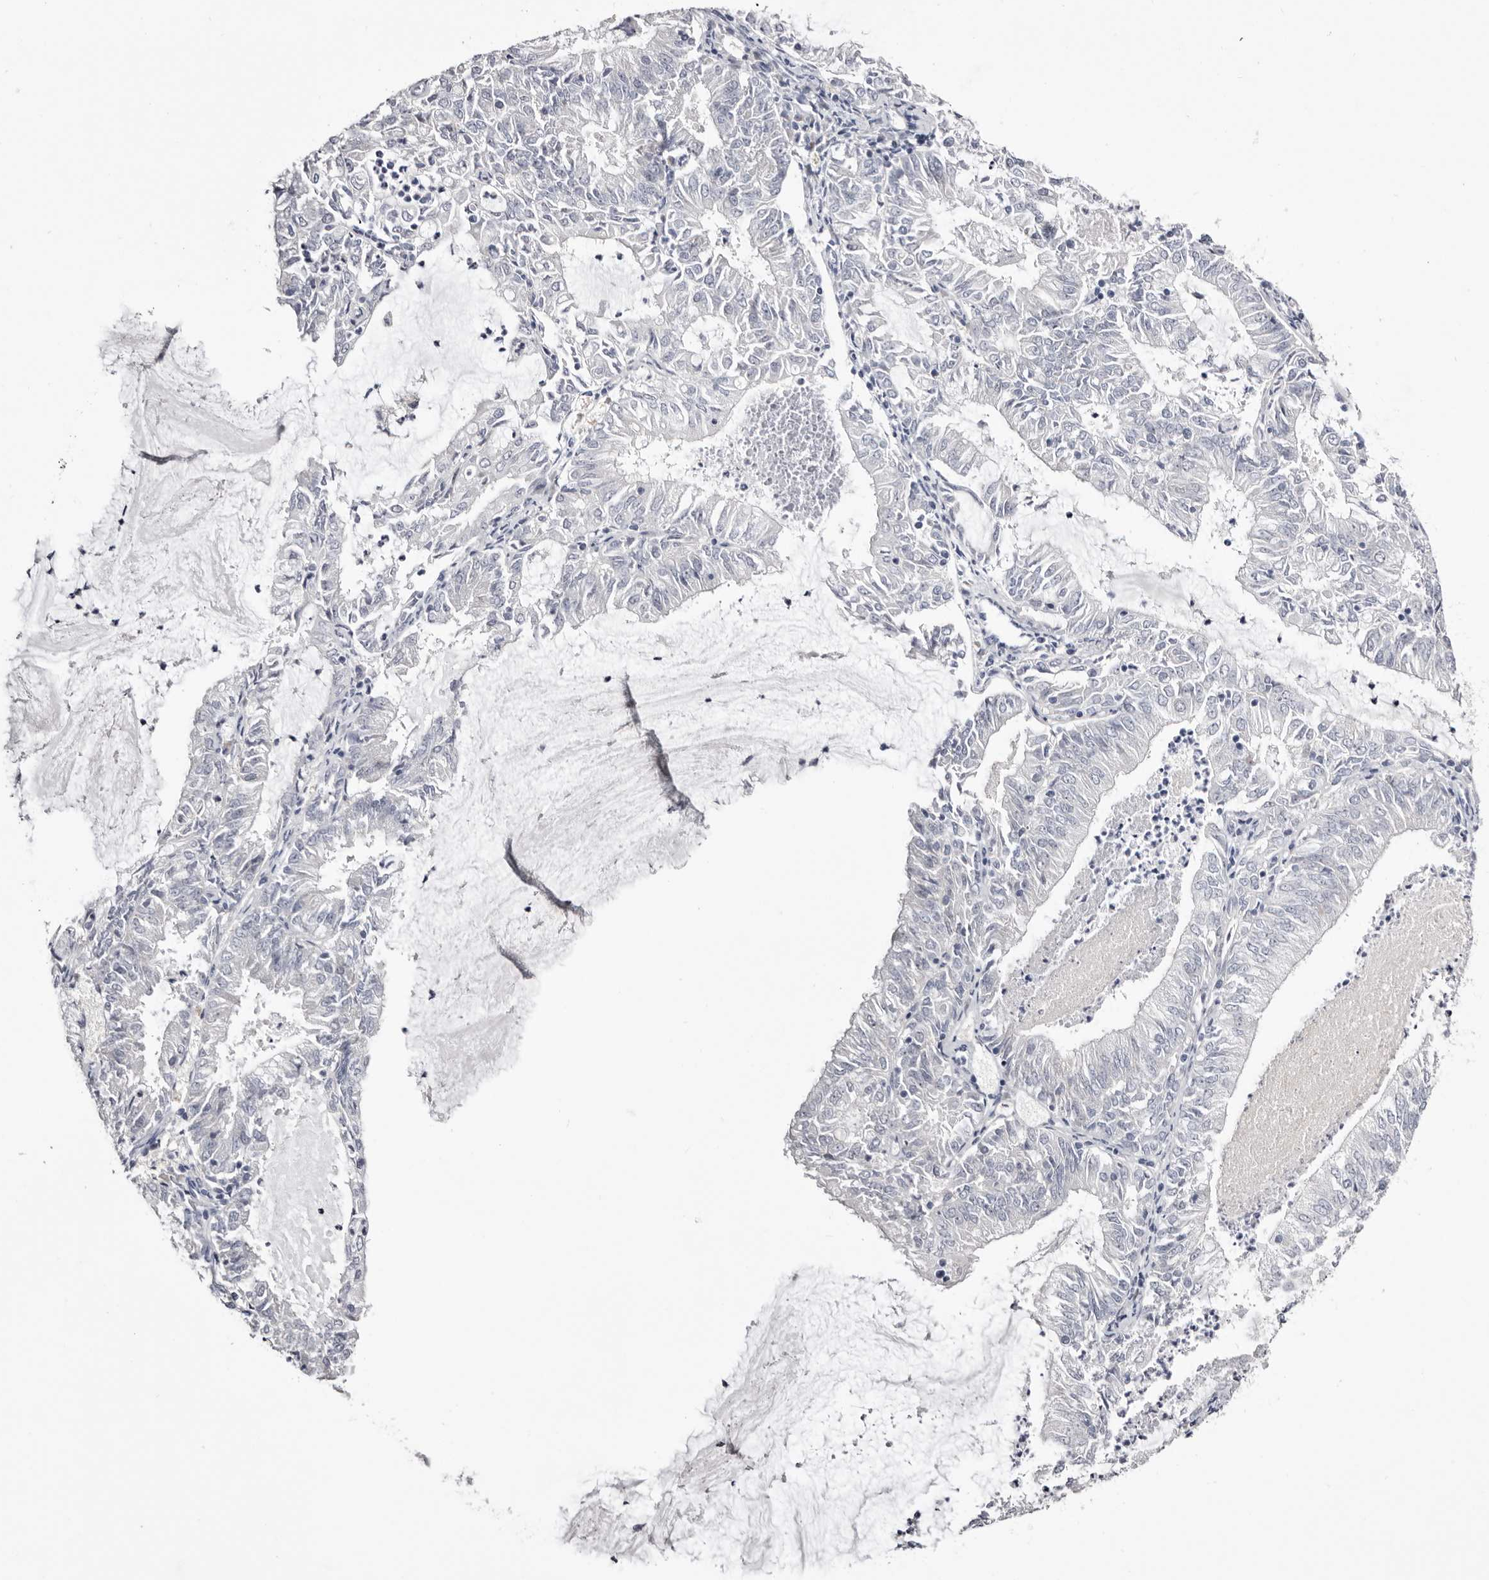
{"staining": {"intensity": "negative", "quantity": "none", "location": "none"}, "tissue": "endometrial cancer", "cell_type": "Tumor cells", "image_type": "cancer", "snomed": [{"axis": "morphology", "description": "Adenocarcinoma, NOS"}, {"axis": "topography", "description": "Endometrium"}], "caption": "A photomicrograph of endometrial cancer stained for a protein shows no brown staining in tumor cells.", "gene": "CASQ1", "patient": {"sex": "female", "age": 57}}